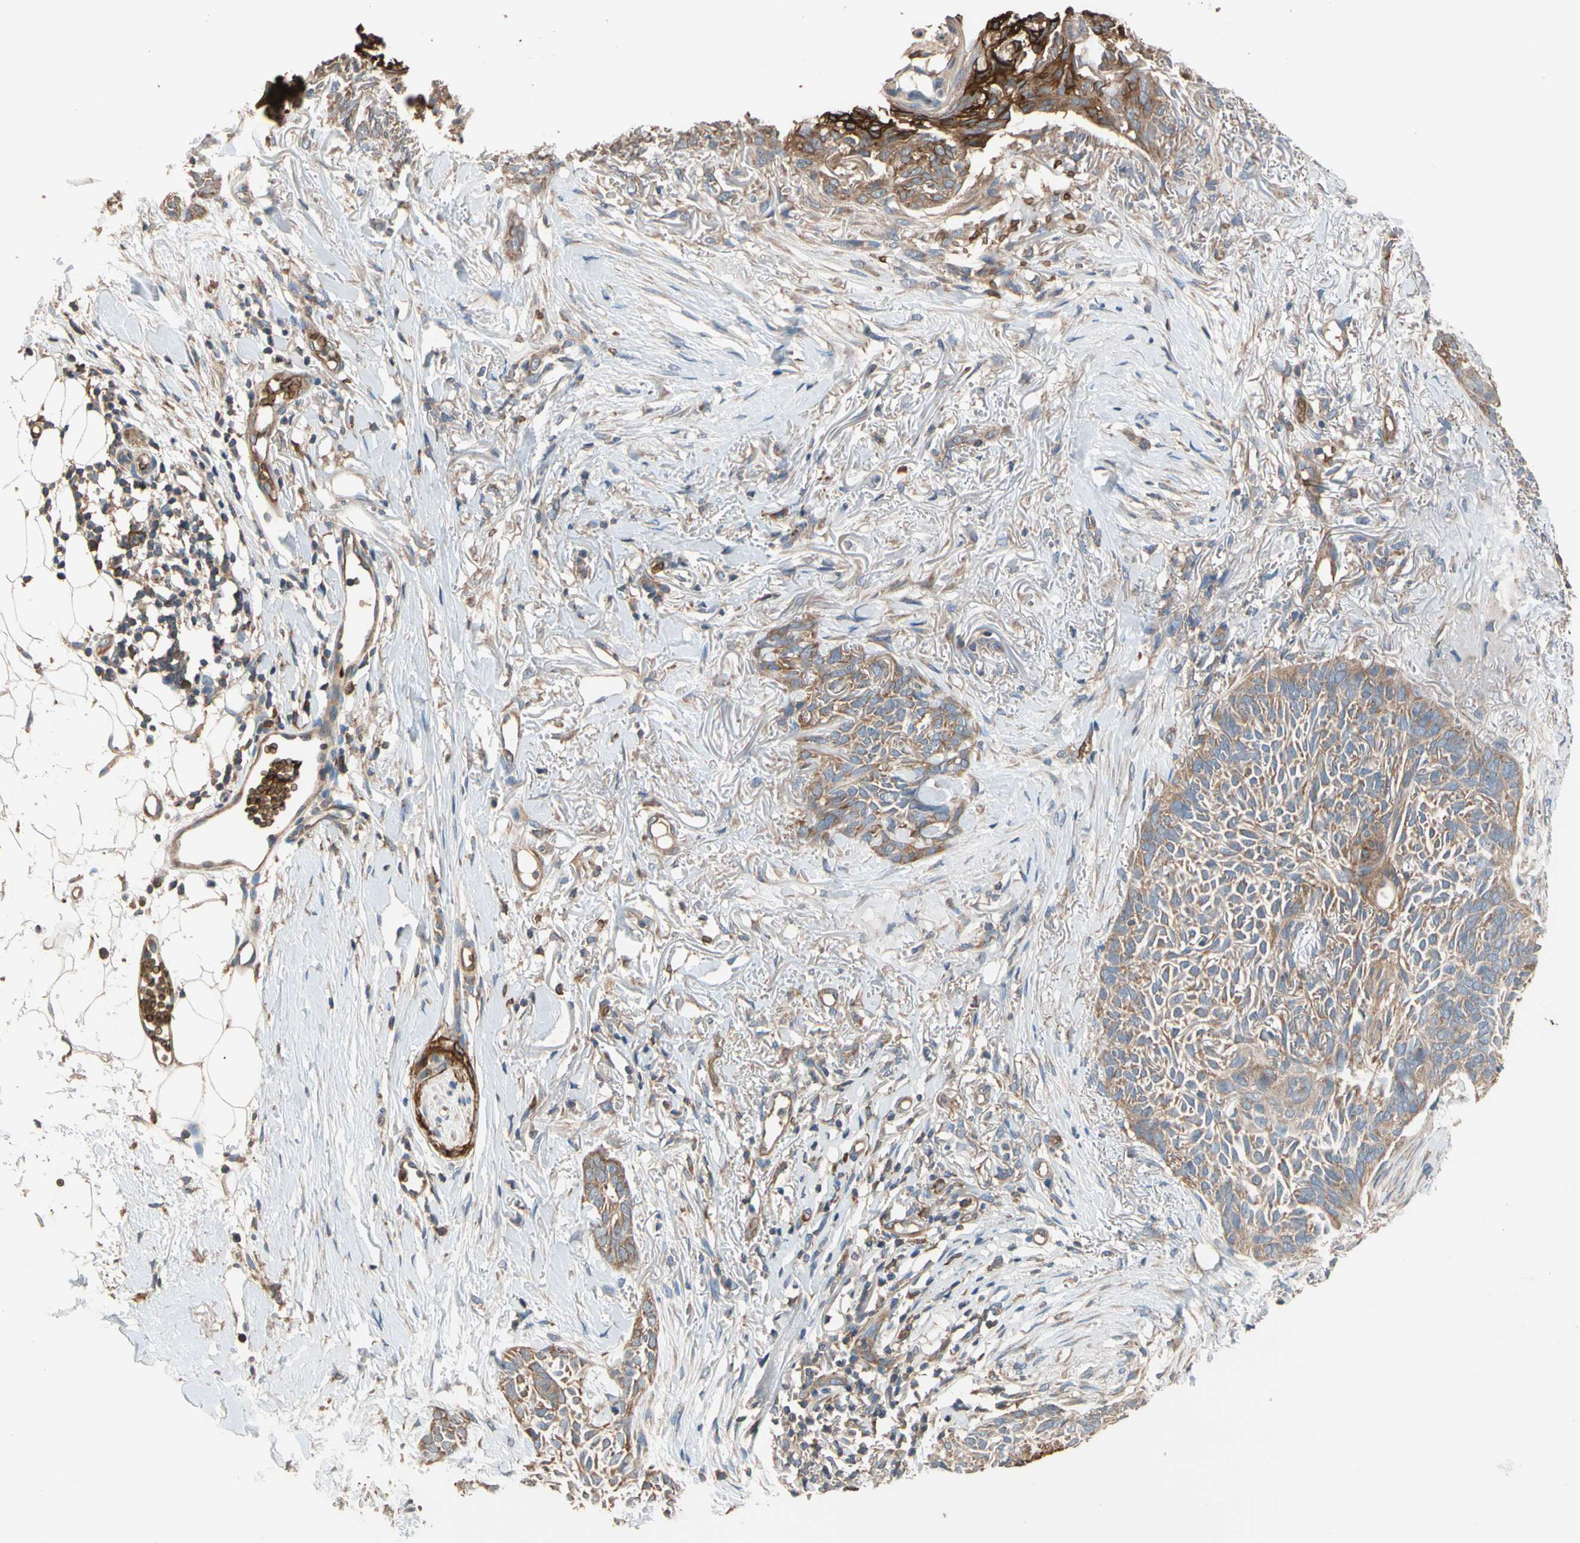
{"staining": {"intensity": "moderate", "quantity": ">75%", "location": "cytoplasmic/membranous"}, "tissue": "skin cancer", "cell_type": "Tumor cells", "image_type": "cancer", "snomed": [{"axis": "morphology", "description": "Basal cell carcinoma"}, {"axis": "topography", "description": "Skin"}], "caption": "An IHC image of neoplastic tissue is shown. Protein staining in brown shows moderate cytoplasmic/membranous positivity in skin cancer (basal cell carcinoma) within tumor cells.", "gene": "RIOK2", "patient": {"sex": "female", "age": 84}}